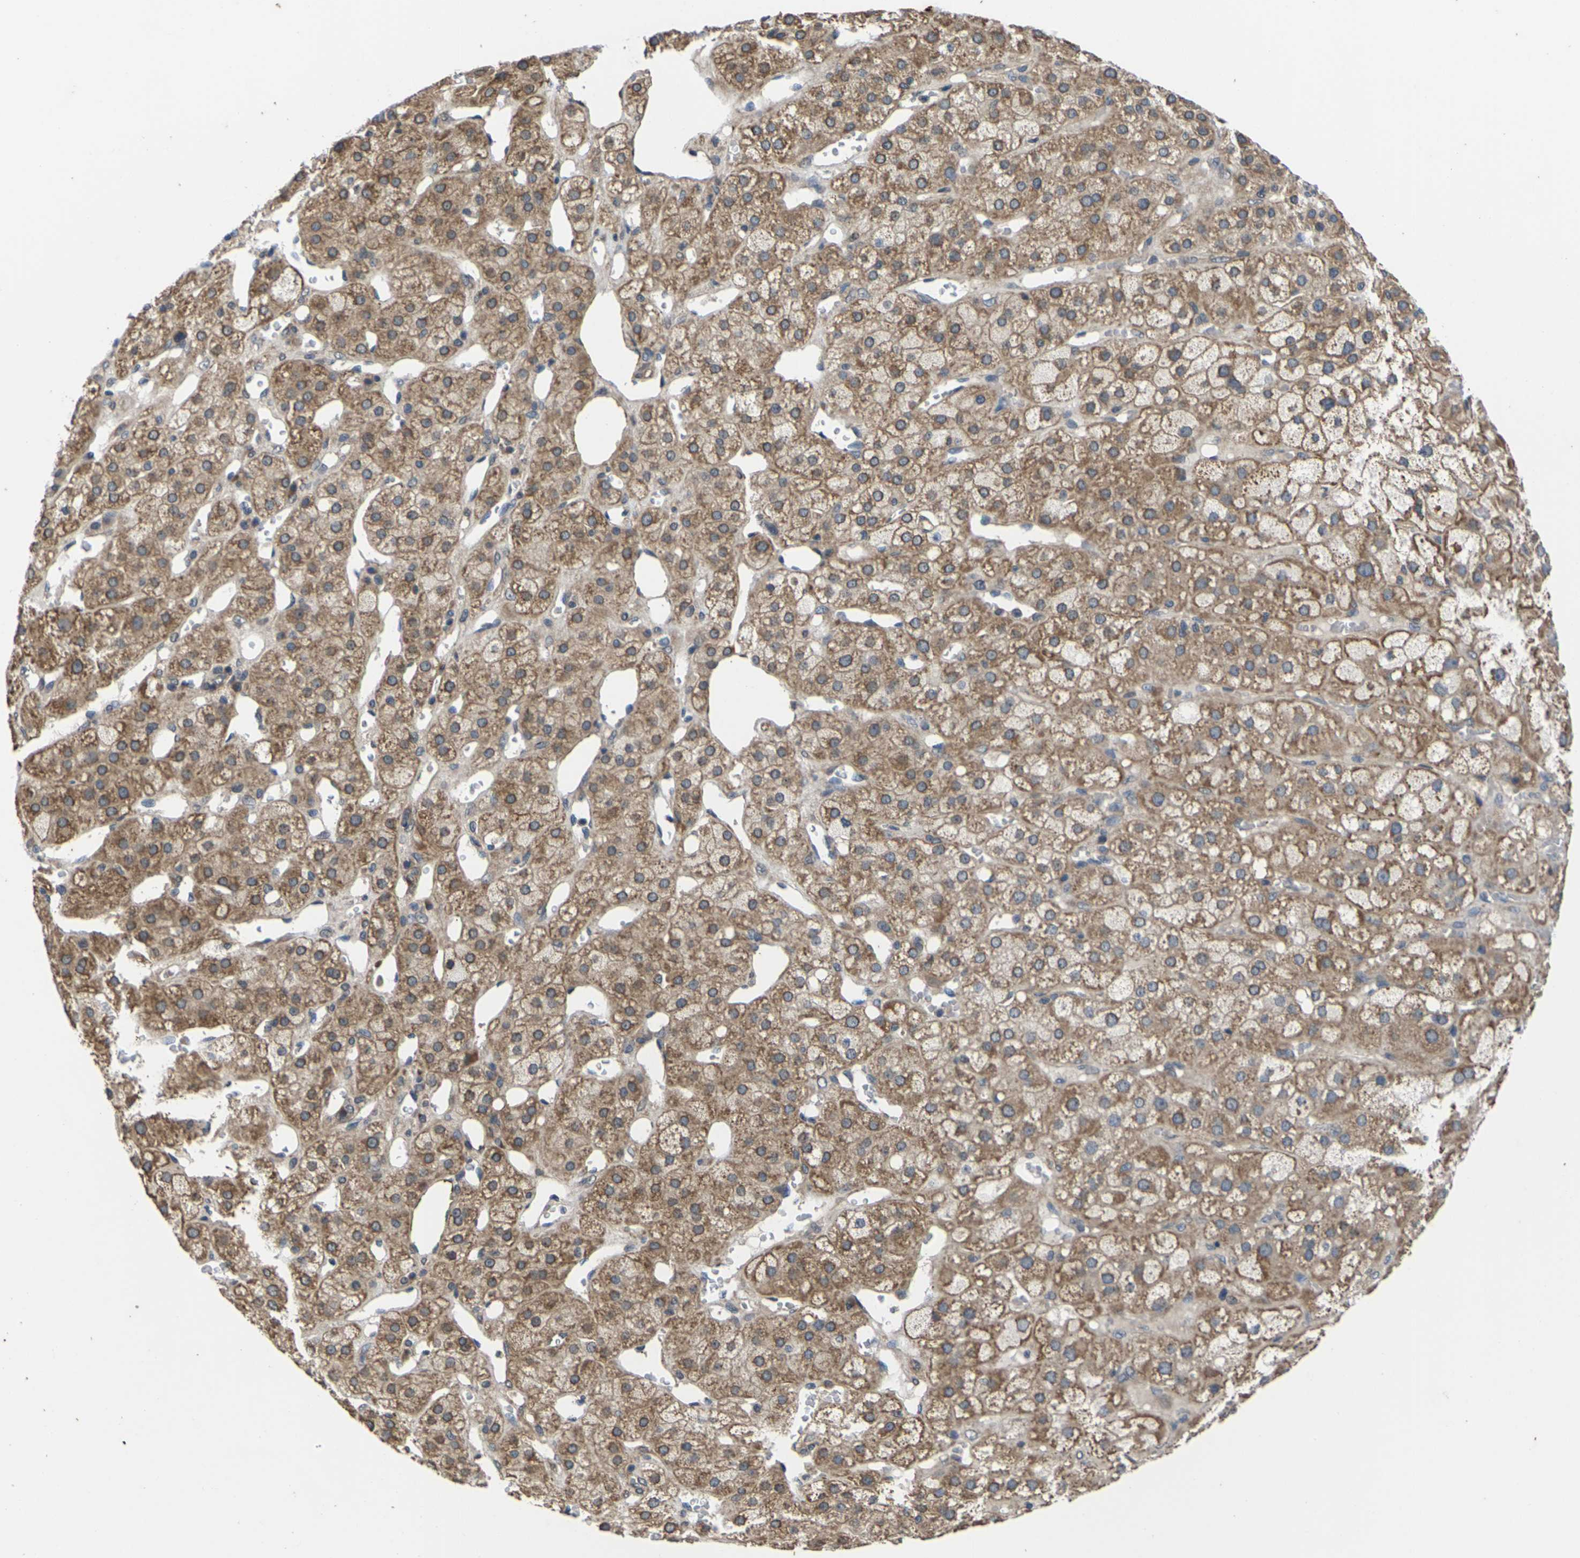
{"staining": {"intensity": "moderate", "quantity": ">75%", "location": "cytoplasmic/membranous"}, "tissue": "adrenal gland", "cell_type": "Glandular cells", "image_type": "normal", "snomed": [{"axis": "morphology", "description": "Normal tissue, NOS"}, {"axis": "topography", "description": "Adrenal gland"}], "caption": "A micrograph of human adrenal gland stained for a protein reveals moderate cytoplasmic/membranous brown staining in glandular cells. Using DAB (3,3'-diaminobenzidine) (brown) and hematoxylin (blue) stains, captured at high magnification using brightfield microscopy.", "gene": "DKK2", "patient": {"sex": "female", "age": 47}}